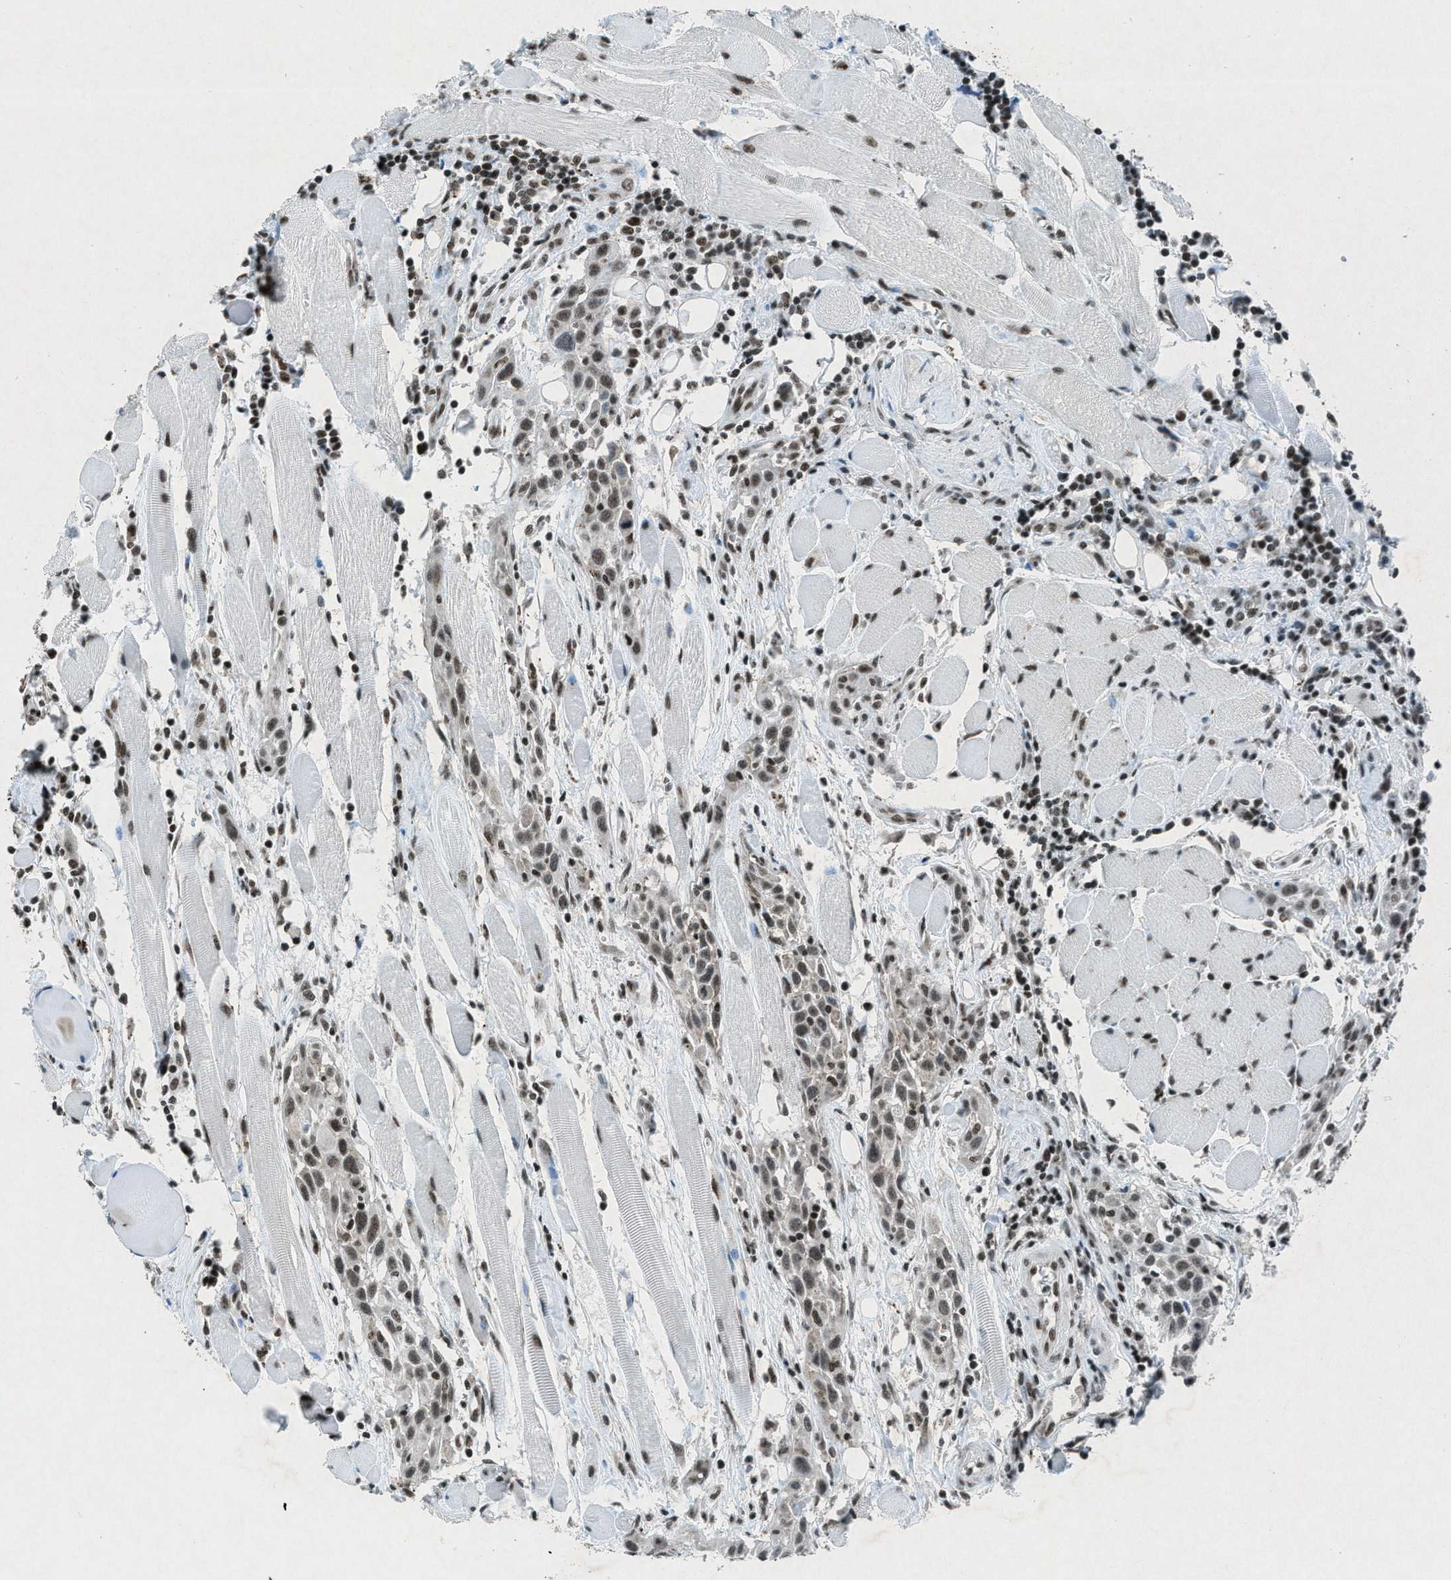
{"staining": {"intensity": "weak", "quantity": ">75%", "location": "nuclear"}, "tissue": "head and neck cancer", "cell_type": "Tumor cells", "image_type": "cancer", "snomed": [{"axis": "morphology", "description": "Squamous cell carcinoma, NOS"}, {"axis": "topography", "description": "Oral tissue"}, {"axis": "topography", "description": "Head-Neck"}], "caption": "The photomicrograph demonstrates staining of squamous cell carcinoma (head and neck), revealing weak nuclear protein positivity (brown color) within tumor cells.", "gene": "NXF1", "patient": {"sex": "female", "age": 50}}